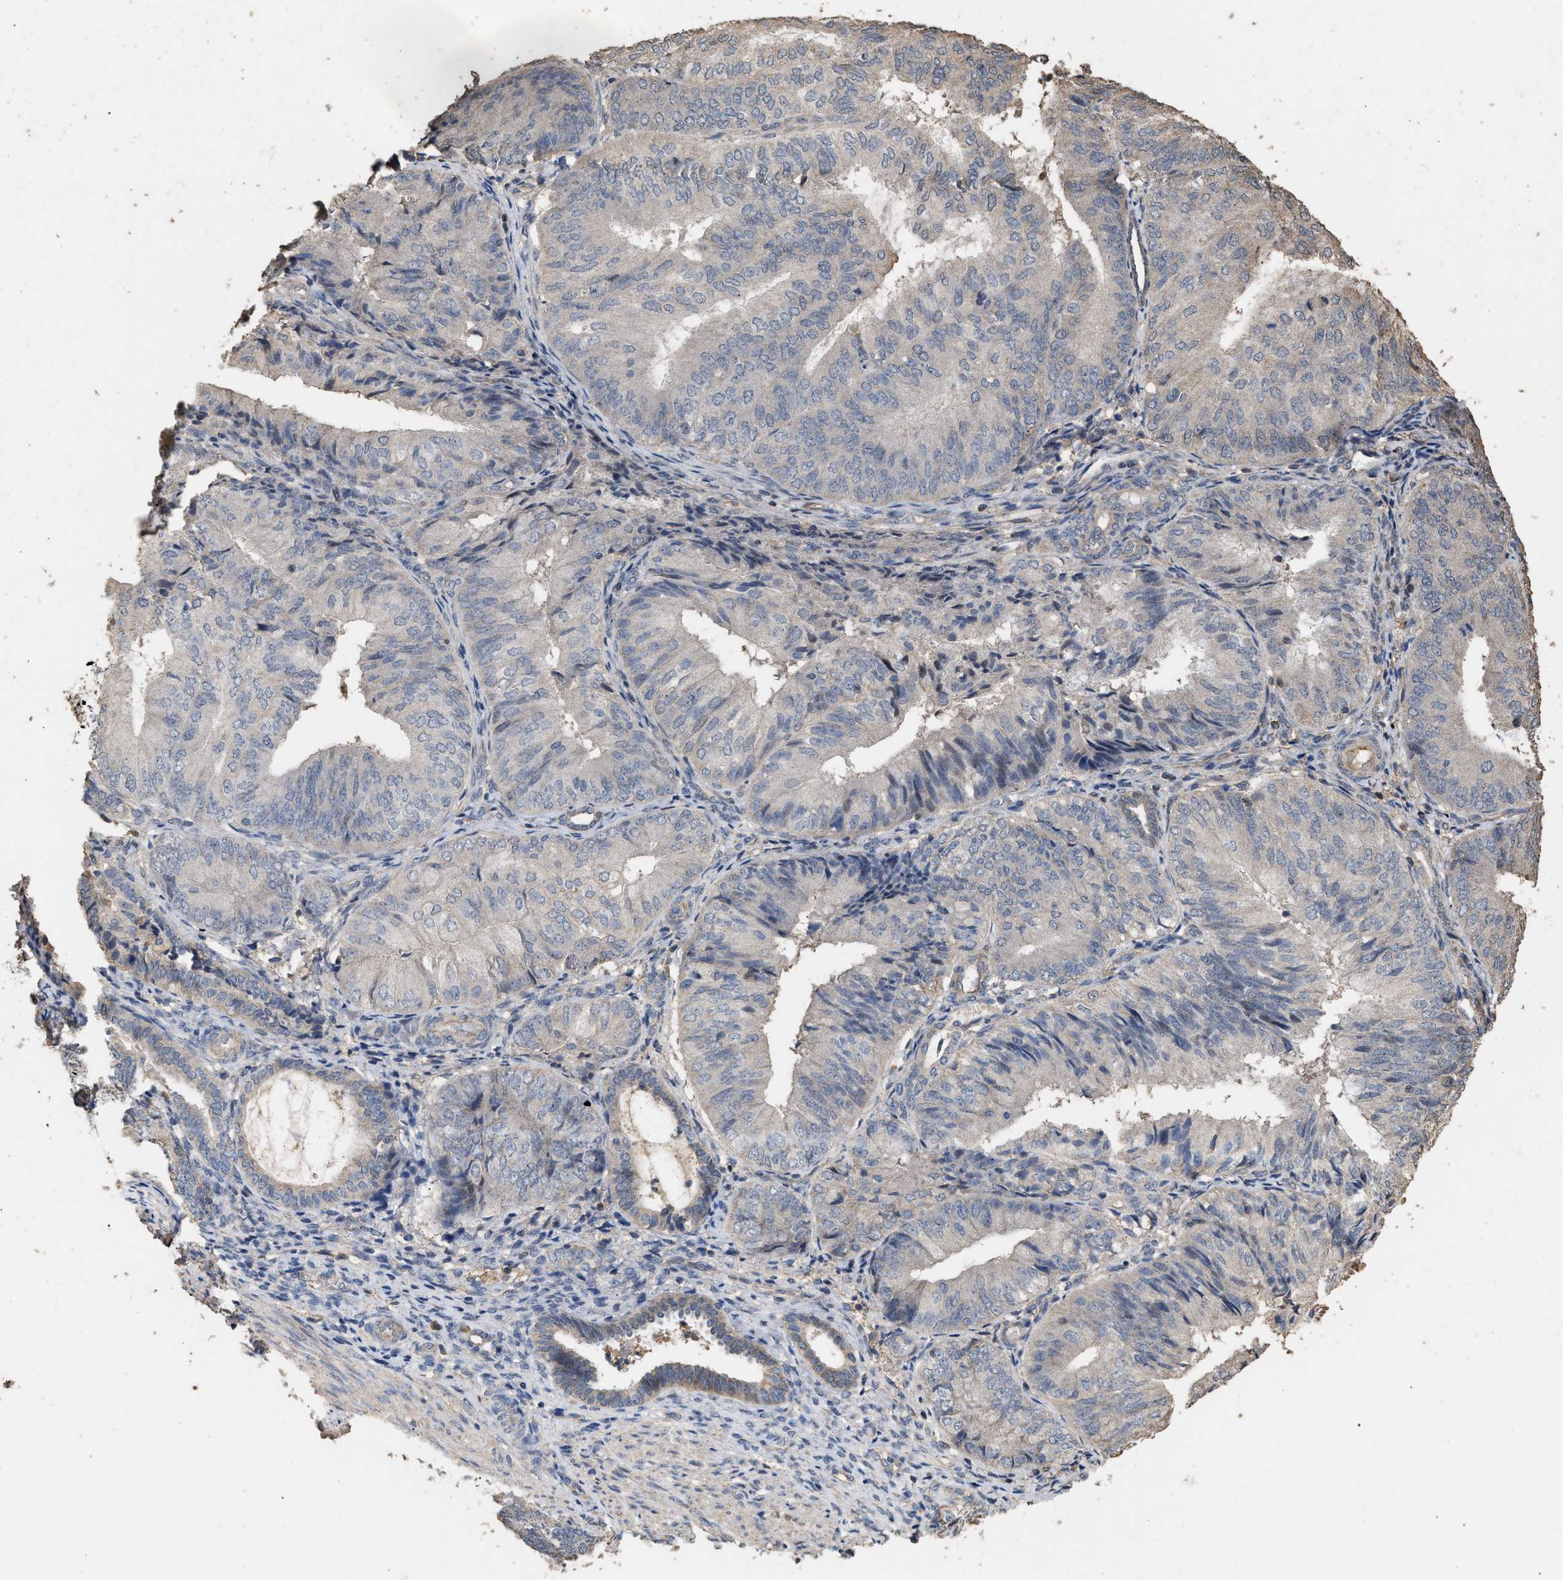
{"staining": {"intensity": "weak", "quantity": "<25%", "location": "cytoplasmic/membranous"}, "tissue": "endometrial cancer", "cell_type": "Tumor cells", "image_type": "cancer", "snomed": [{"axis": "morphology", "description": "Adenocarcinoma, NOS"}, {"axis": "topography", "description": "Endometrium"}], "caption": "The immunohistochemistry micrograph has no significant expression in tumor cells of endometrial cancer tissue.", "gene": "HTRA3", "patient": {"sex": "female", "age": 81}}